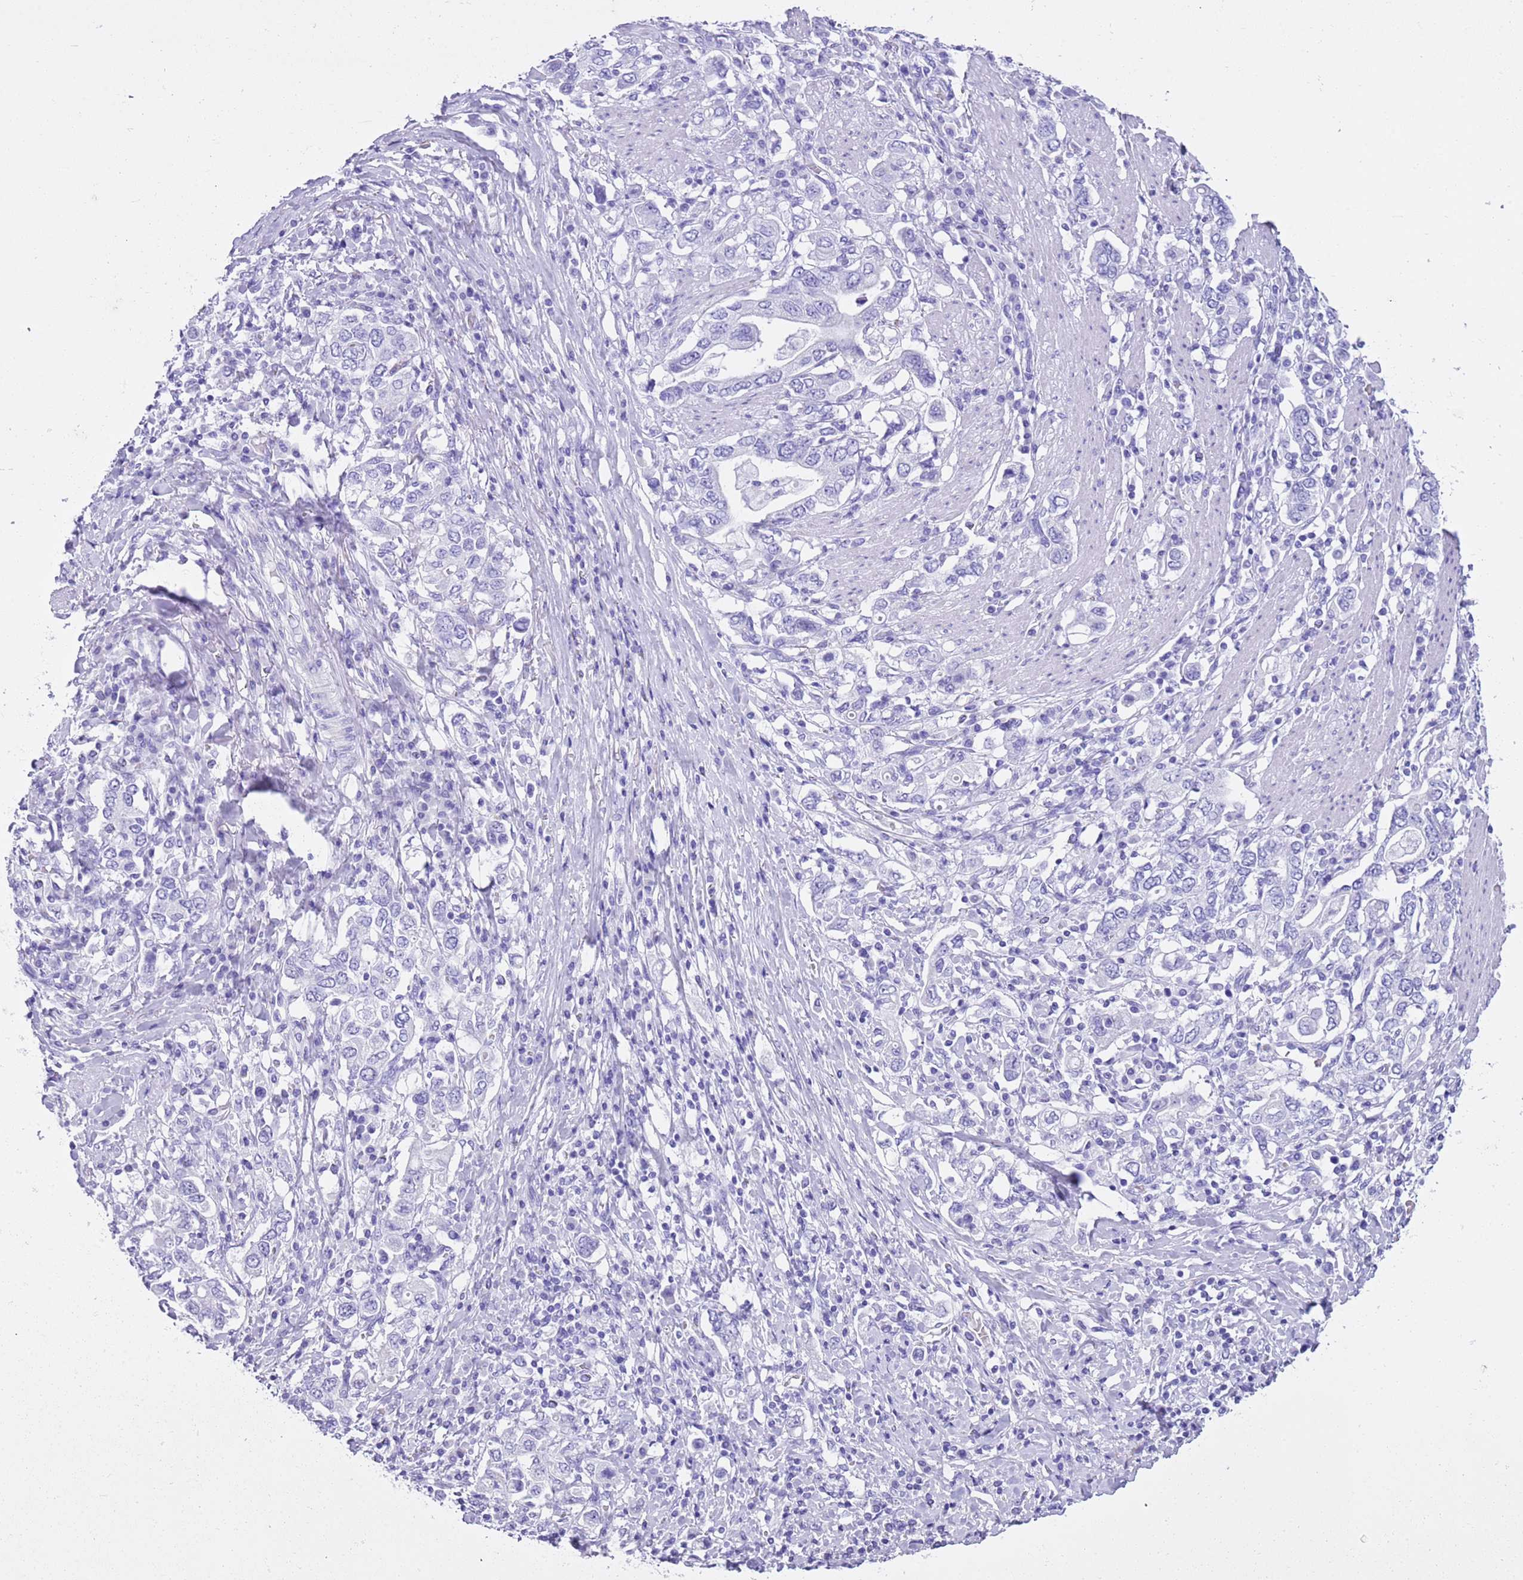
{"staining": {"intensity": "negative", "quantity": "none", "location": "none"}, "tissue": "stomach cancer", "cell_type": "Tumor cells", "image_type": "cancer", "snomed": [{"axis": "morphology", "description": "Adenocarcinoma, NOS"}, {"axis": "topography", "description": "Stomach, upper"}, {"axis": "topography", "description": "Stomach"}], "caption": "A histopathology image of stomach adenocarcinoma stained for a protein displays no brown staining in tumor cells.", "gene": "TMEM185B", "patient": {"sex": "male", "age": 62}}